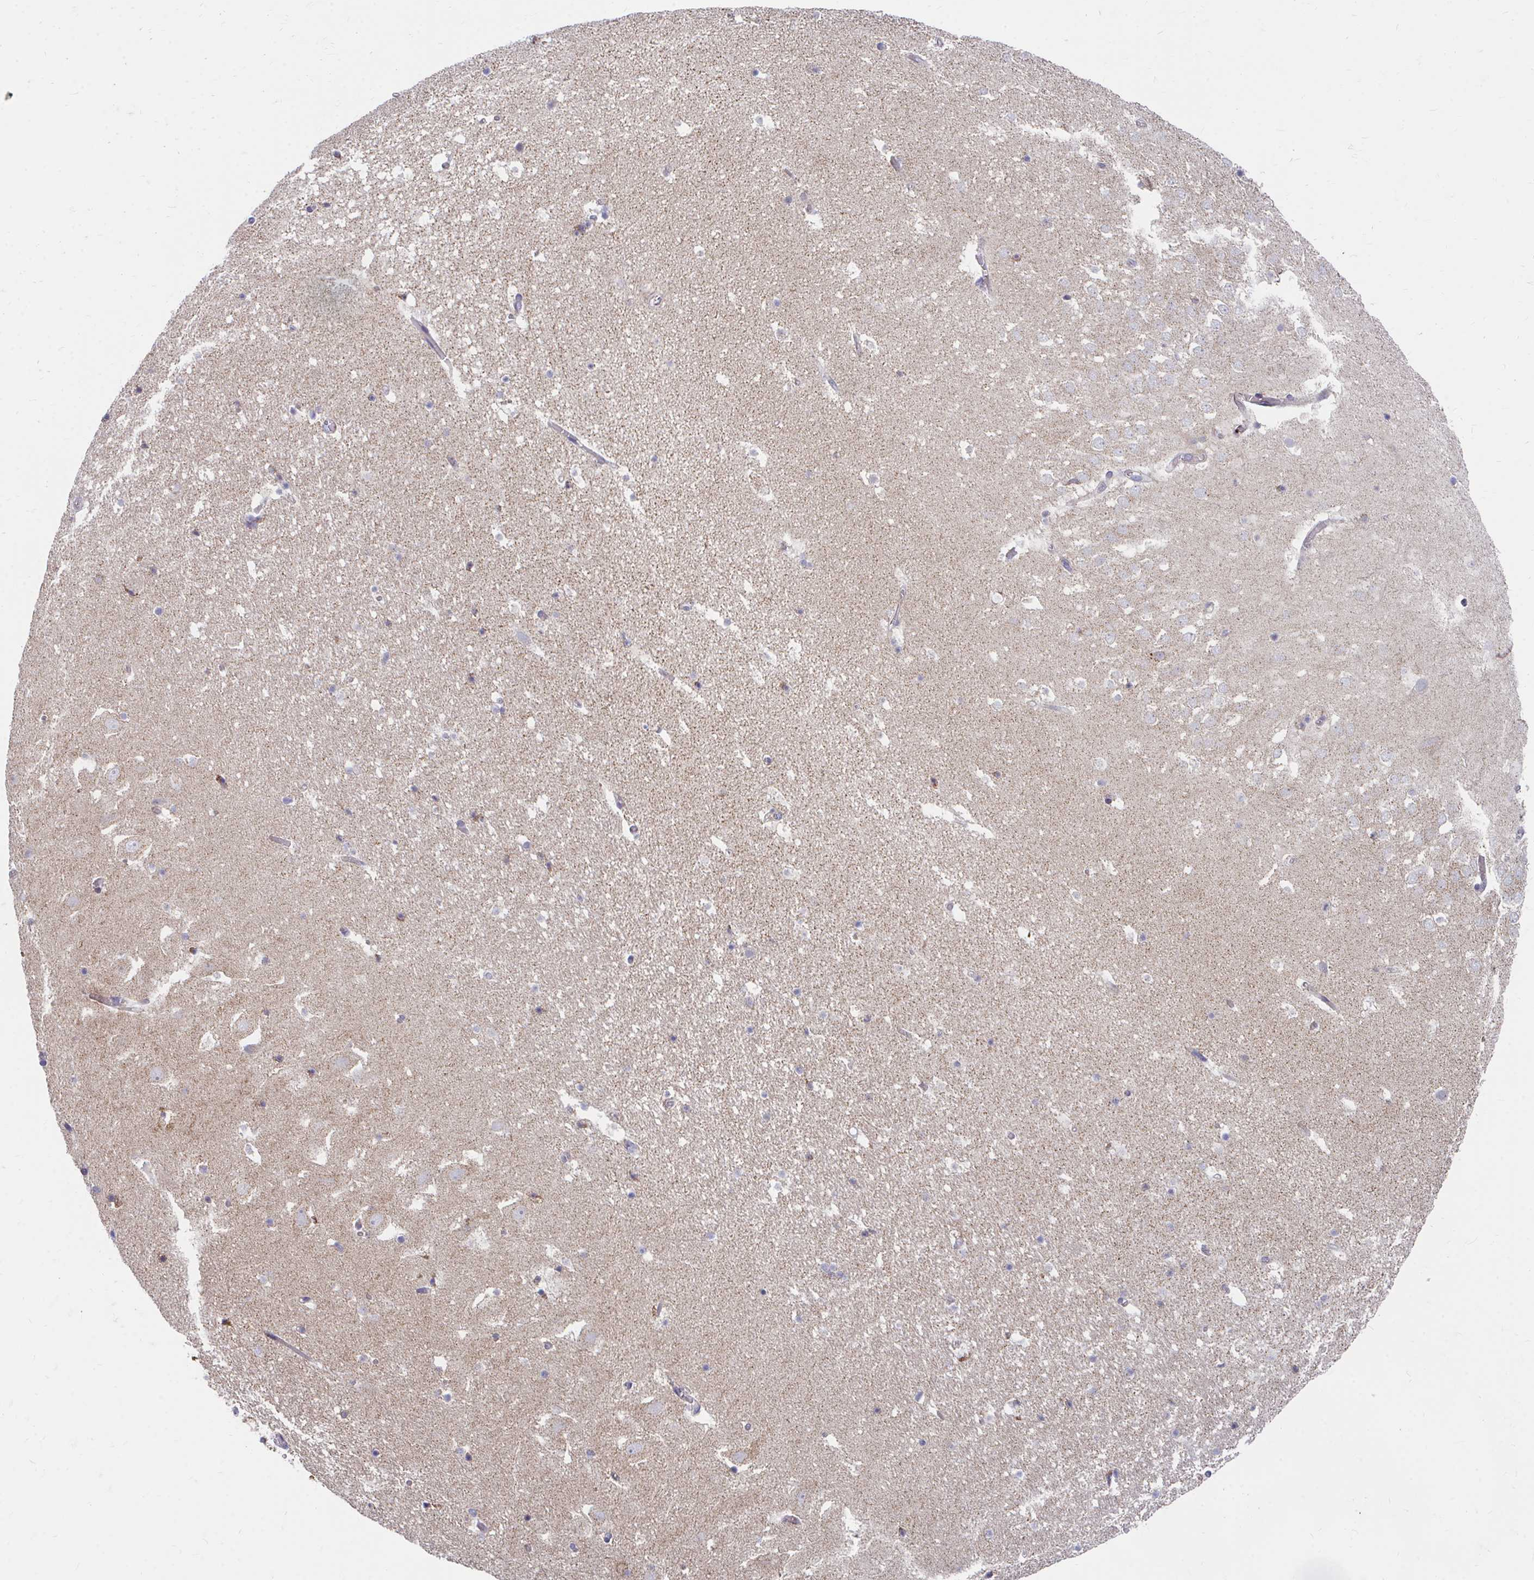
{"staining": {"intensity": "negative", "quantity": "none", "location": "none"}, "tissue": "hippocampus", "cell_type": "Glial cells", "image_type": "normal", "snomed": [{"axis": "morphology", "description": "Normal tissue, NOS"}, {"axis": "topography", "description": "Hippocampus"}], "caption": "DAB (3,3'-diaminobenzidine) immunohistochemical staining of unremarkable human hippocampus exhibits no significant expression in glial cells. (DAB (3,3'-diaminobenzidine) immunohistochemistry (IHC) visualized using brightfield microscopy, high magnification).", "gene": "PEX3", "patient": {"sex": "female", "age": 42}}